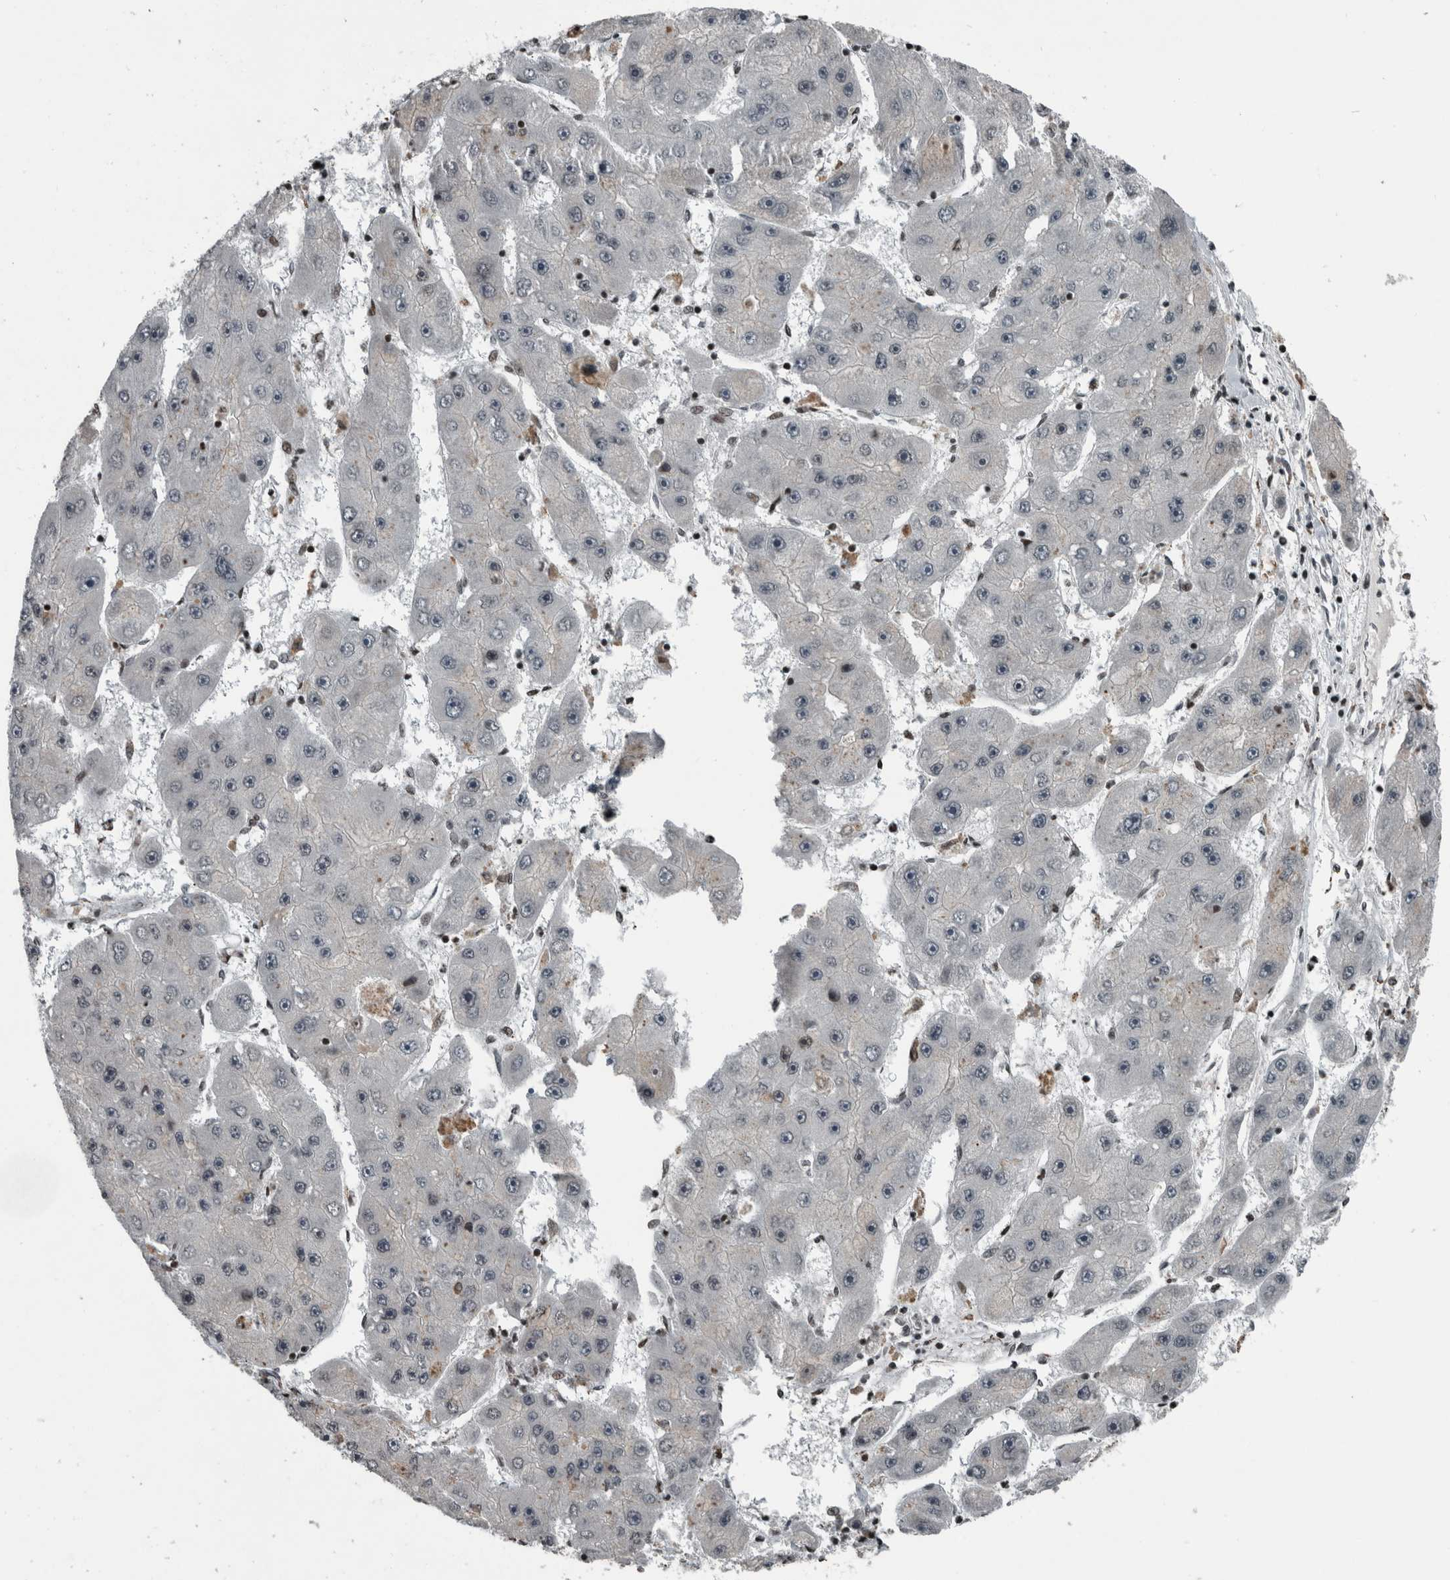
{"staining": {"intensity": "negative", "quantity": "none", "location": "none"}, "tissue": "liver cancer", "cell_type": "Tumor cells", "image_type": "cancer", "snomed": [{"axis": "morphology", "description": "Carcinoma, Hepatocellular, NOS"}, {"axis": "topography", "description": "Liver"}], "caption": "Tumor cells show no significant staining in hepatocellular carcinoma (liver).", "gene": "UNC50", "patient": {"sex": "female", "age": 61}}